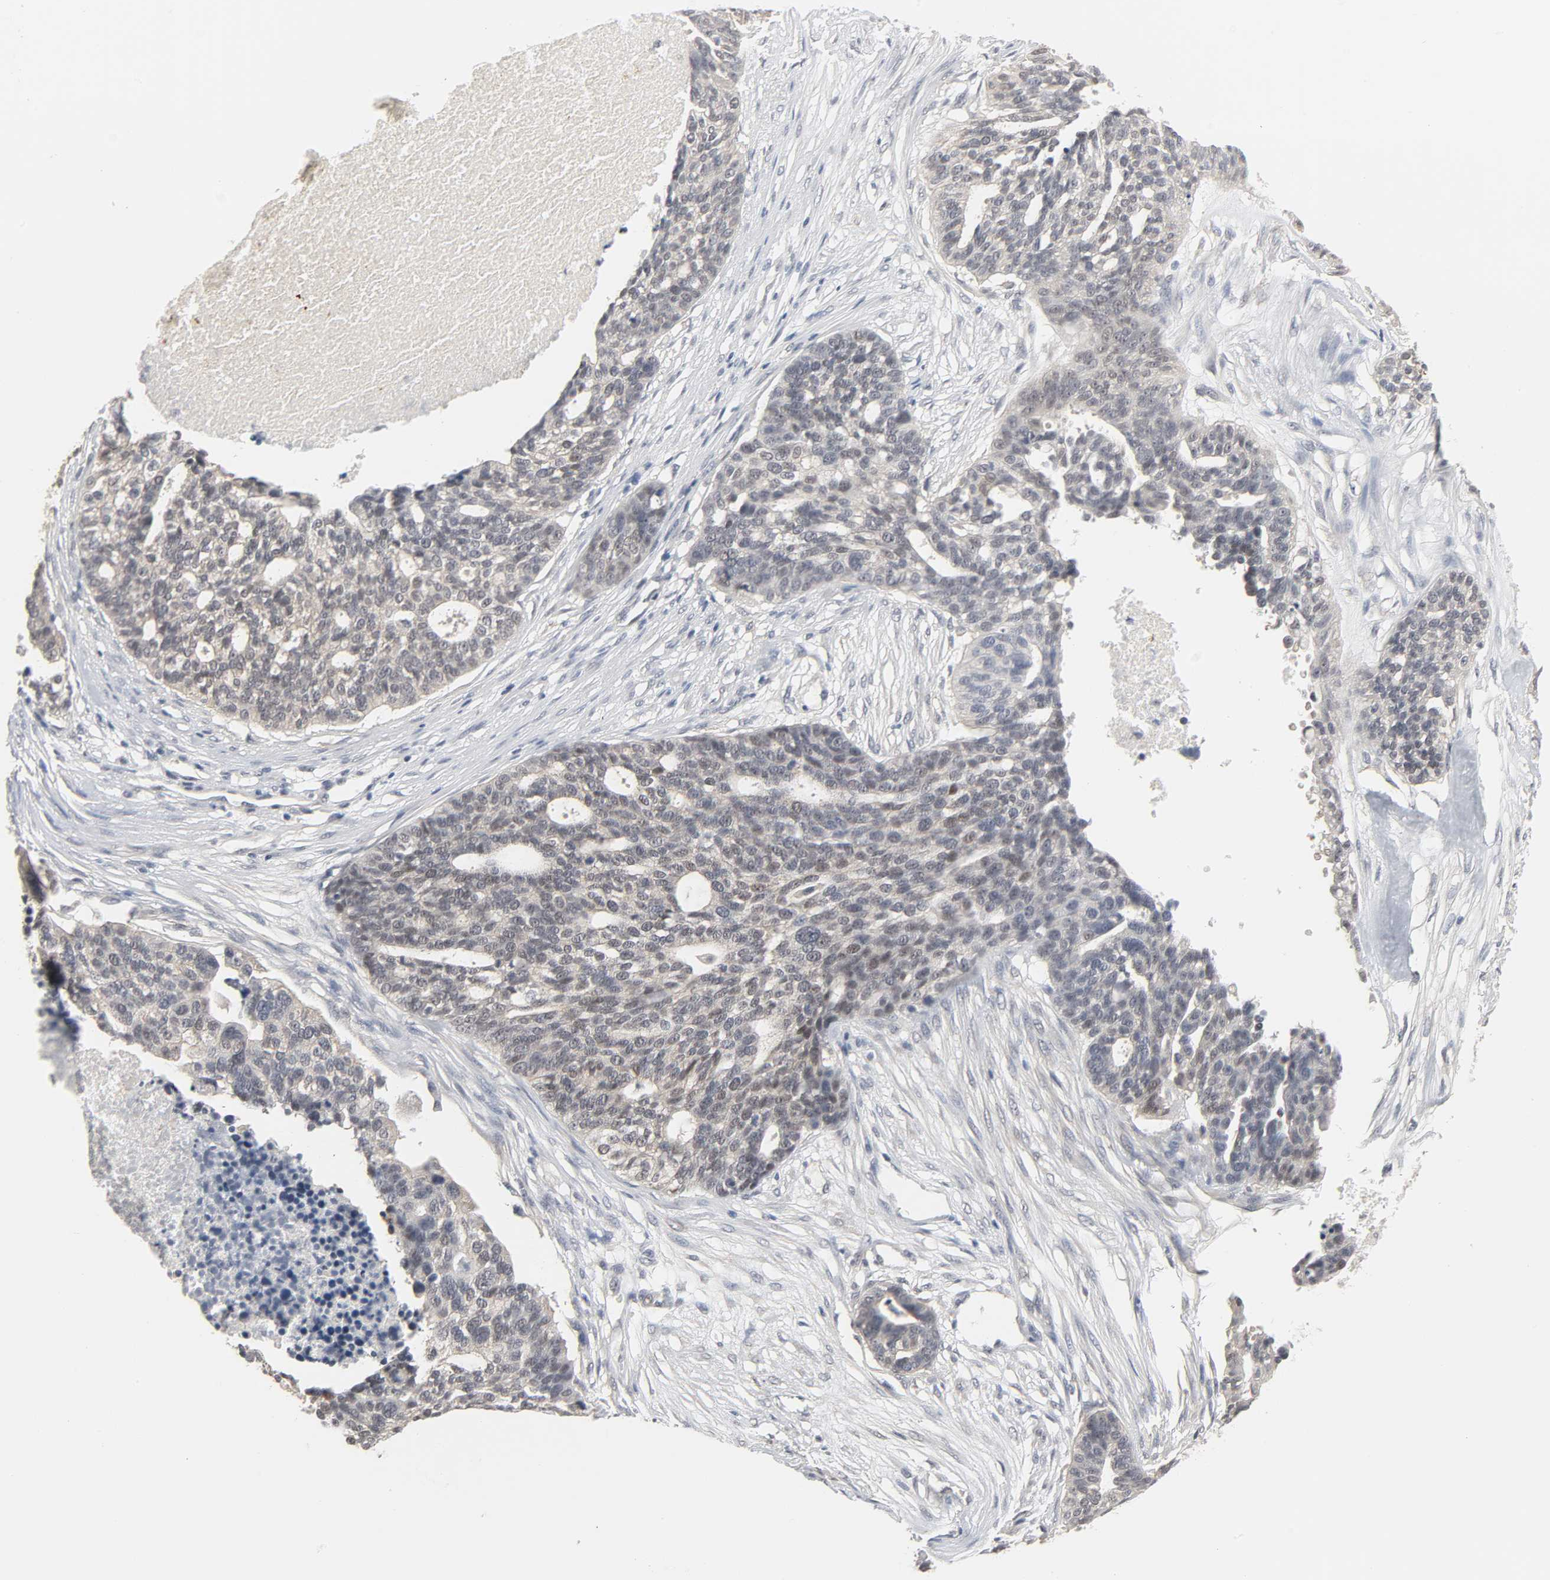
{"staining": {"intensity": "weak", "quantity": "25%-75%", "location": "cytoplasmic/membranous"}, "tissue": "ovarian cancer", "cell_type": "Tumor cells", "image_type": "cancer", "snomed": [{"axis": "morphology", "description": "Cystadenocarcinoma, serous, NOS"}, {"axis": "topography", "description": "Ovary"}], "caption": "Immunohistochemistry photomicrograph of neoplastic tissue: human ovarian serous cystadenocarcinoma stained using immunohistochemistry (IHC) displays low levels of weak protein expression localized specifically in the cytoplasmic/membranous of tumor cells, appearing as a cytoplasmic/membranous brown color.", "gene": "ACSS2", "patient": {"sex": "female", "age": 59}}